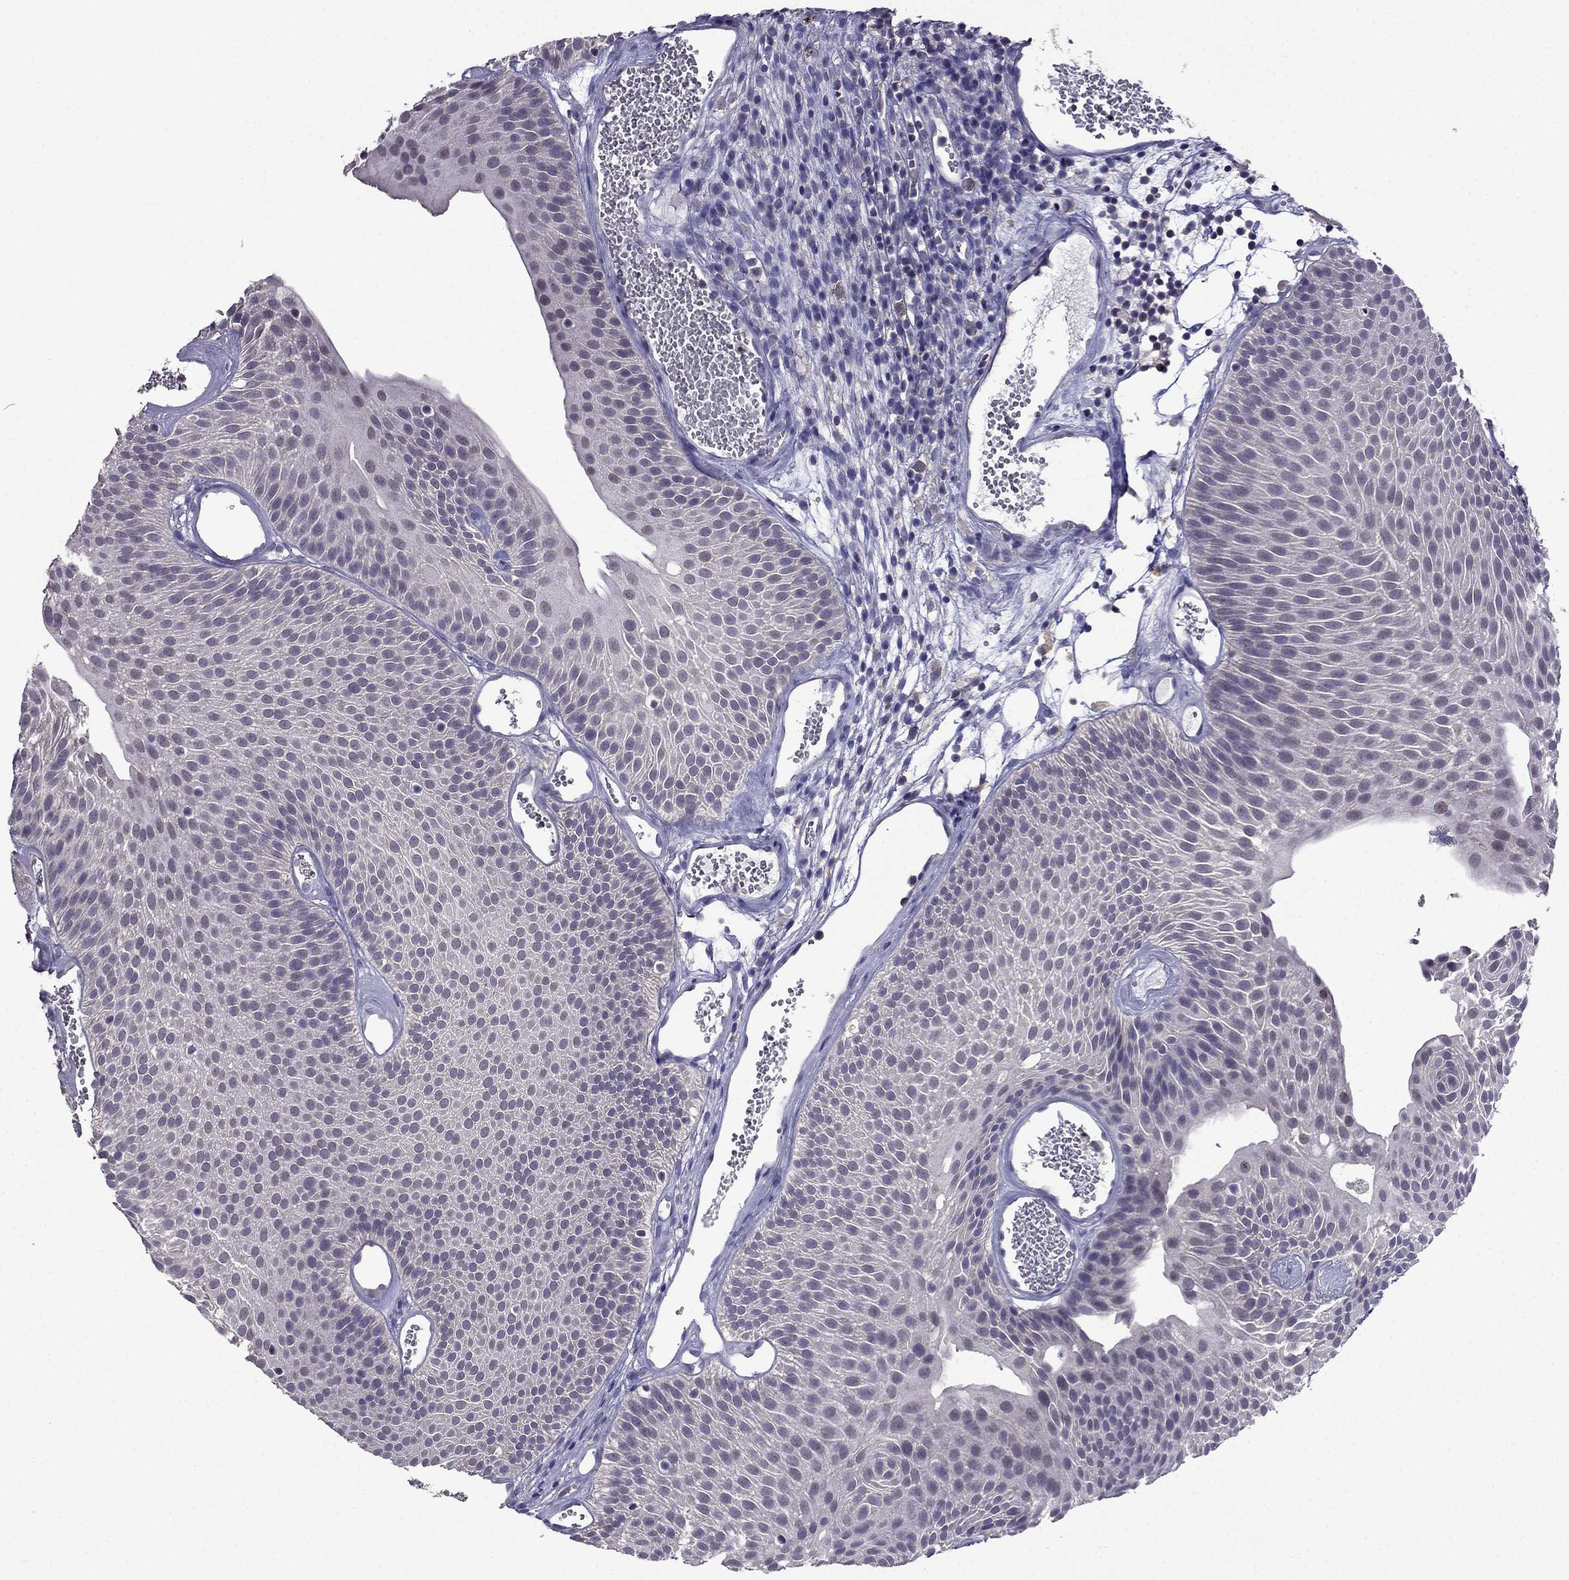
{"staining": {"intensity": "negative", "quantity": "none", "location": "none"}, "tissue": "urothelial cancer", "cell_type": "Tumor cells", "image_type": "cancer", "snomed": [{"axis": "morphology", "description": "Urothelial carcinoma, Low grade"}, {"axis": "topography", "description": "Urinary bladder"}], "caption": "Urothelial carcinoma (low-grade) was stained to show a protein in brown. There is no significant expression in tumor cells. The staining was performed using DAB to visualize the protein expression in brown, while the nuclei were stained in blue with hematoxylin (Magnification: 20x).", "gene": "AQP9", "patient": {"sex": "male", "age": 52}}